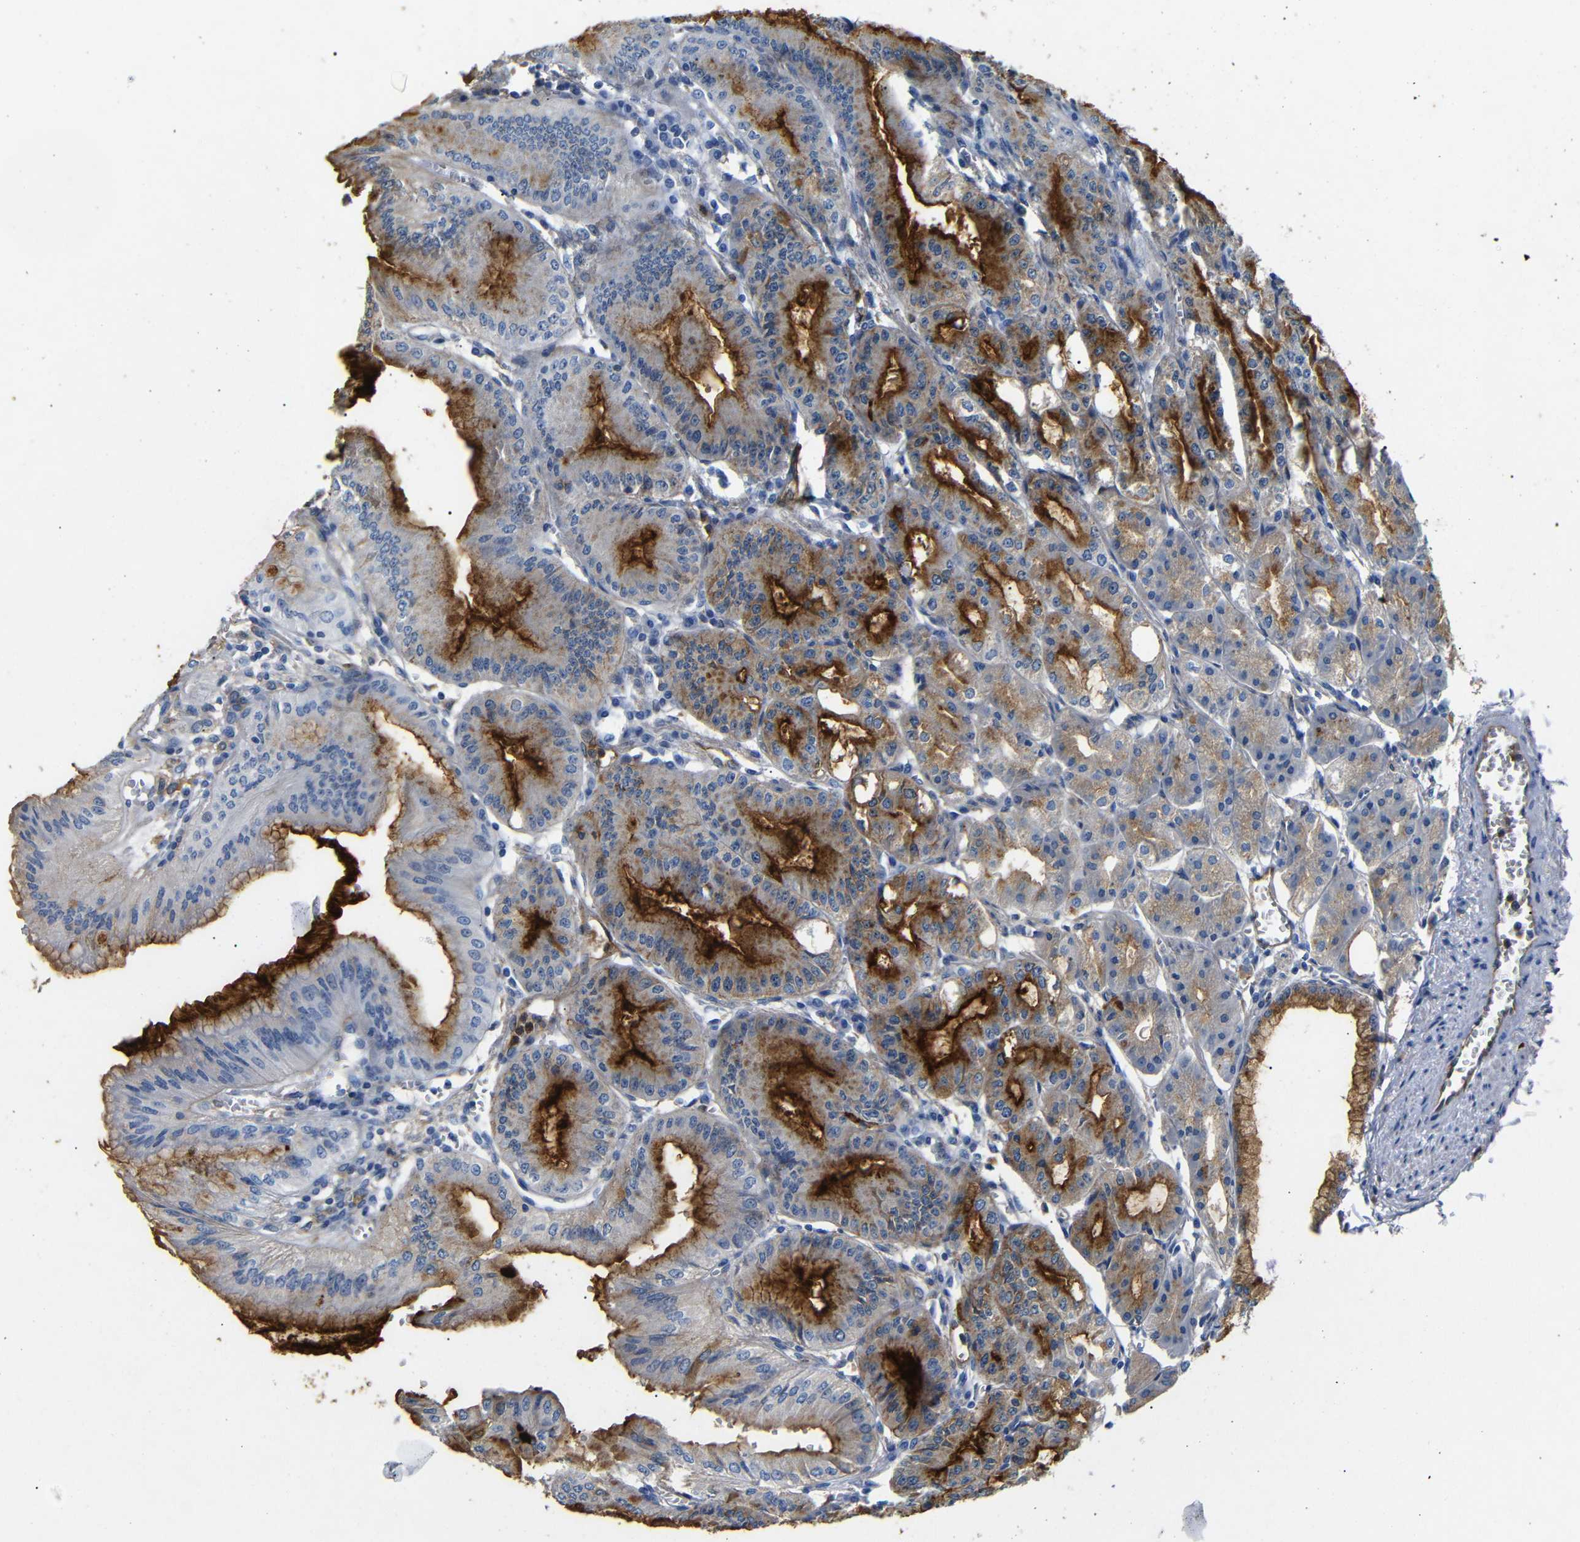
{"staining": {"intensity": "strong", "quantity": "25%-75%", "location": "cytoplasmic/membranous"}, "tissue": "stomach", "cell_type": "Glandular cells", "image_type": "normal", "snomed": [{"axis": "morphology", "description": "Normal tissue, NOS"}, {"axis": "topography", "description": "Stomach, lower"}], "caption": "Unremarkable stomach was stained to show a protein in brown. There is high levels of strong cytoplasmic/membranous expression in about 25%-75% of glandular cells.", "gene": "SDCBP", "patient": {"sex": "male", "age": 71}}